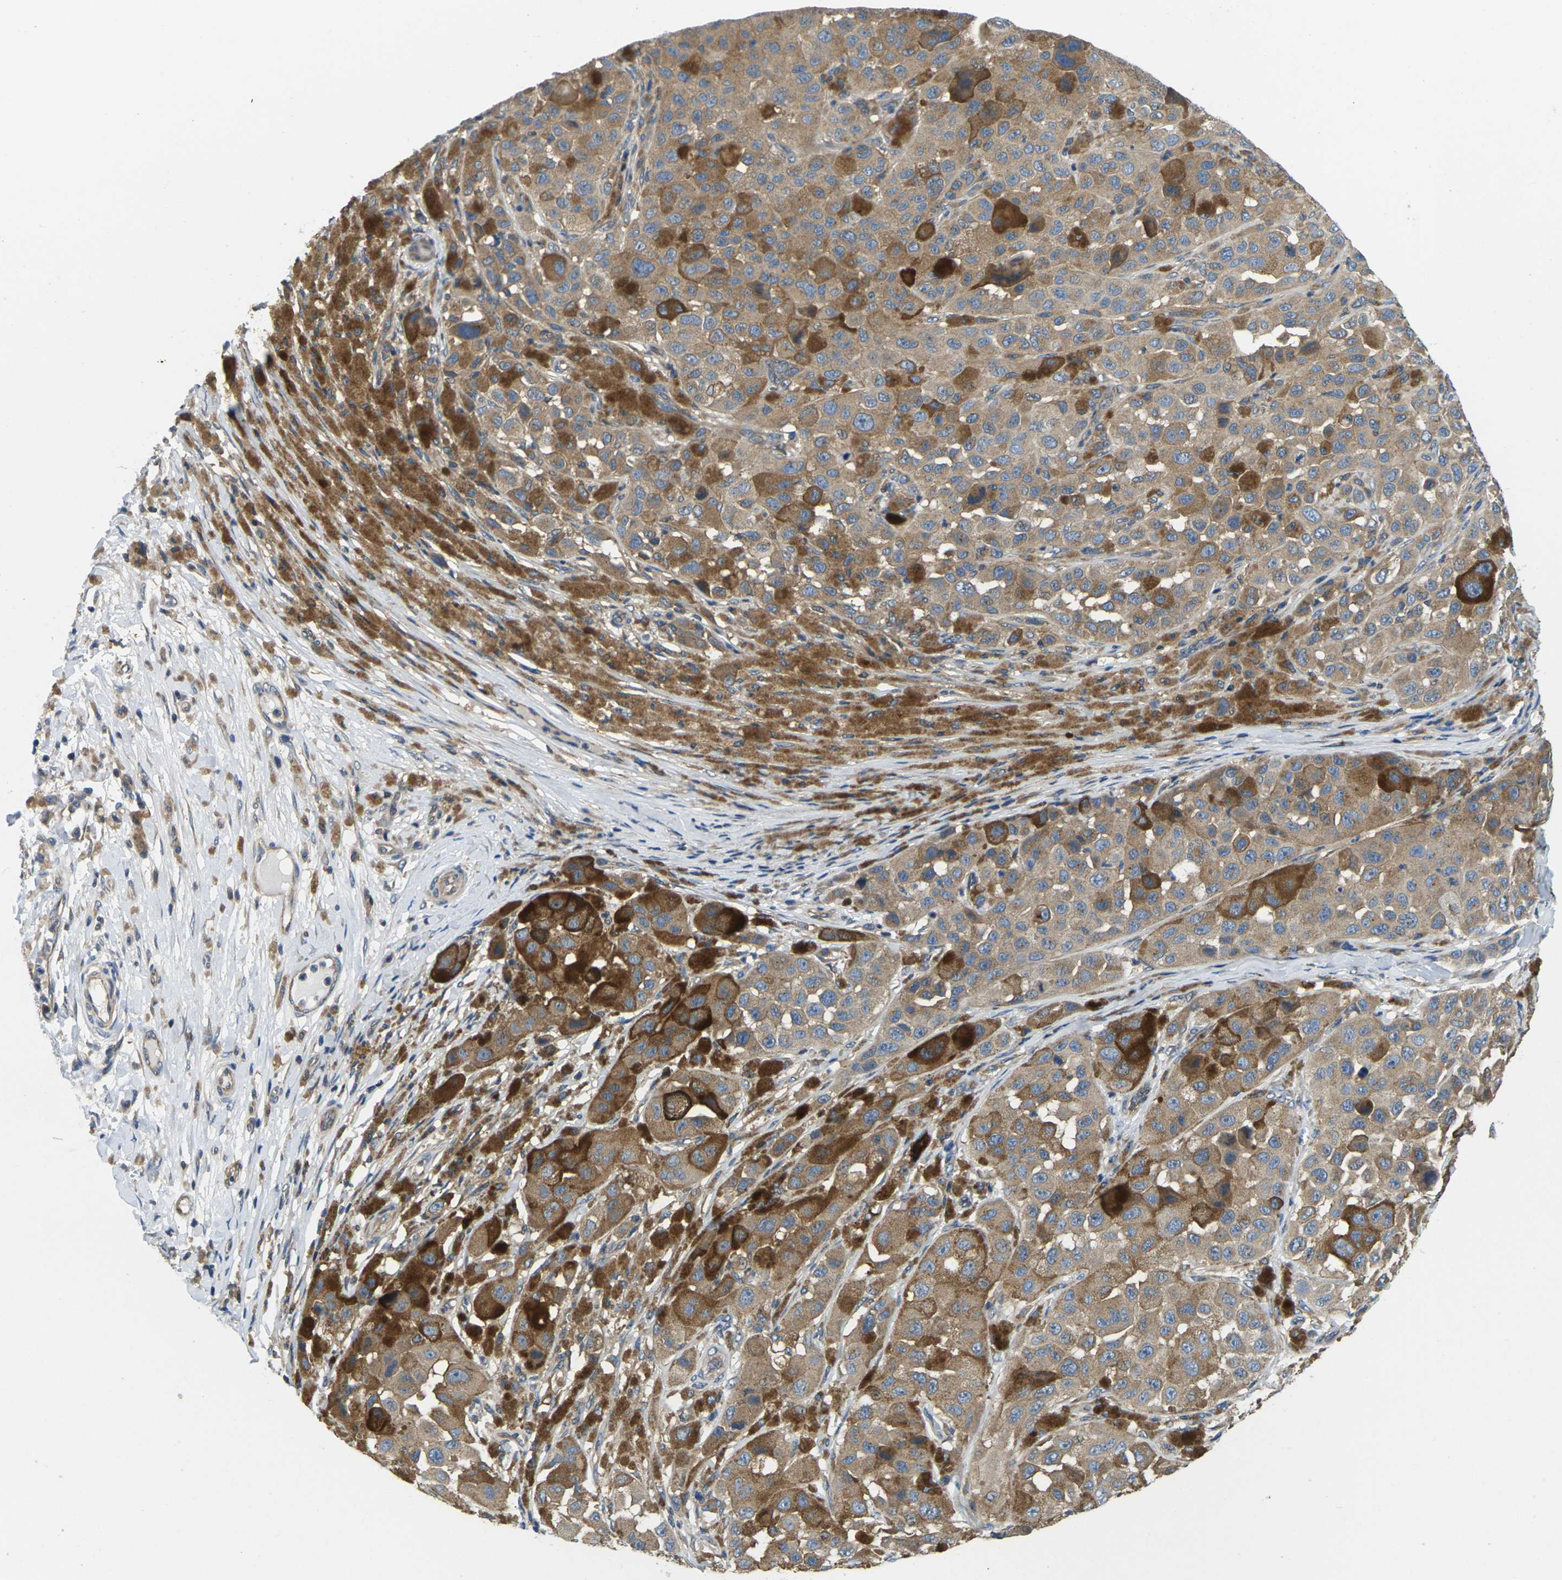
{"staining": {"intensity": "moderate", "quantity": "25%-75%", "location": "cytoplasmic/membranous"}, "tissue": "melanoma", "cell_type": "Tumor cells", "image_type": "cancer", "snomed": [{"axis": "morphology", "description": "Malignant melanoma, NOS"}, {"axis": "topography", "description": "Skin"}], "caption": "Tumor cells demonstrate medium levels of moderate cytoplasmic/membranous positivity in about 25%-75% of cells in melanoma. The staining was performed using DAB (3,3'-diaminobenzidine), with brown indicating positive protein expression. Nuclei are stained blue with hematoxylin.", "gene": "TMCC2", "patient": {"sex": "male", "age": 96}}